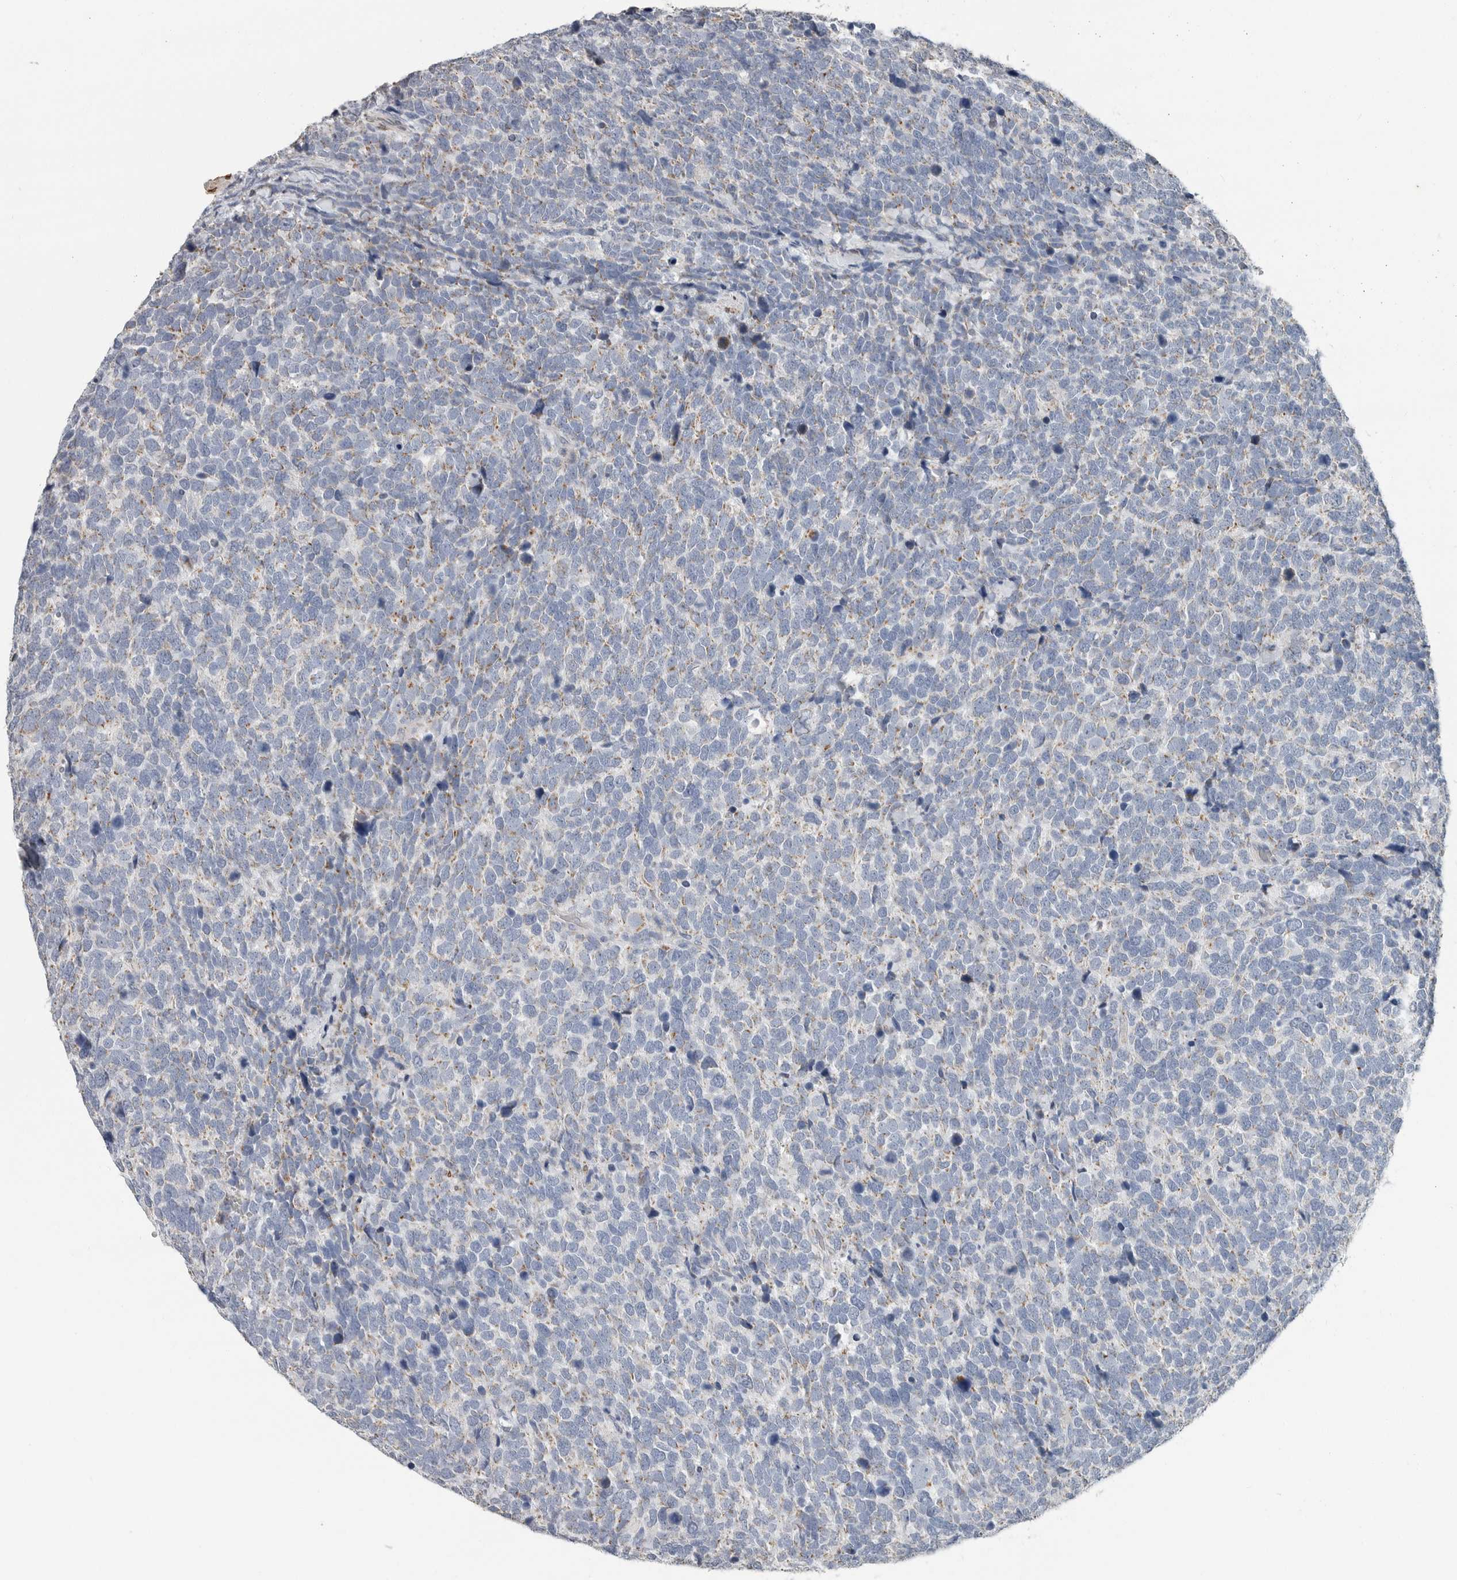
{"staining": {"intensity": "negative", "quantity": "none", "location": "none"}, "tissue": "urothelial cancer", "cell_type": "Tumor cells", "image_type": "cancer", "snomed": [{"axis": "morphology", "description": "Urothelial carcinoma, High grade"}, {"axis": "topography", "description": "Urinary bladder"}], "caption": "DAB (3,3'-diaminobenzidine) immunohistochemical staining of human urothelial cancer shows no significant staining in tumor cells.", "gene": "PLN", "patient": {"sex": "female", "age": 82}}